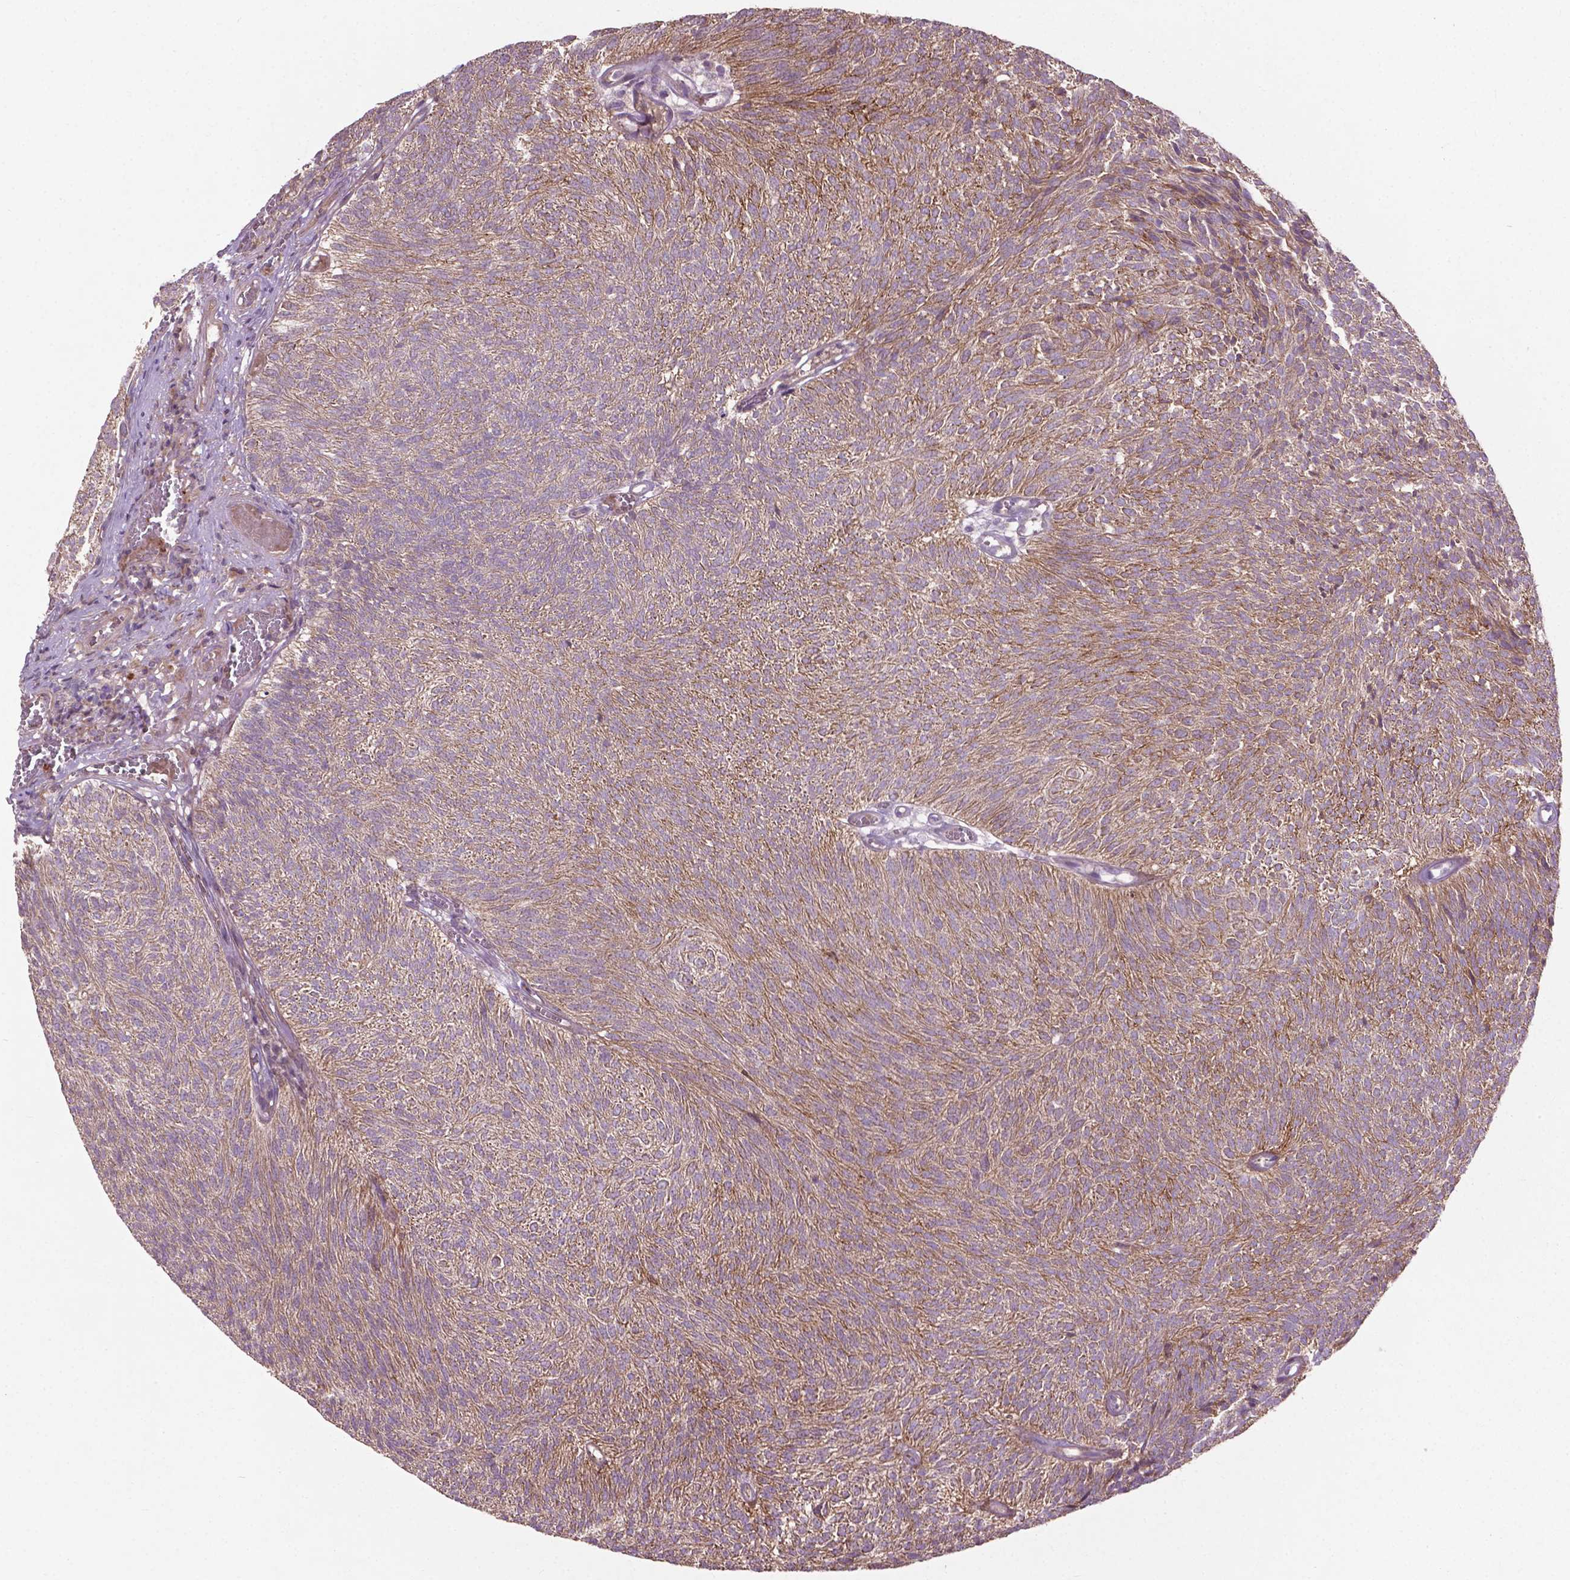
{"staining": {"intensity": "moderate", "quantity": ">75%", "location": "cytoplasmic/membranous"}, "tissue": "urothelial cancer", "cell_type": "Tumor cells", "image_type": "cancer", "snomed": [{"axis": "morphology", "description": "Urothelial carcinoma, Low grade"}, {"axis": "topography", "description": "Urinary bladder"}], "caption": "Urothelial cancer was stained to show a protein in brown. There is medium levels of moderate cytoplasmic/membranous positivity in approximately >75% of tumor cells. The staining was performed using DAB (3,3'-diaminobenzidine) to visualize the protein expression in brown, while the nuclei were stained in blue with hematoxylin (Magnification: 20x).", "gene": "B3GALNT2", "patient": {"sex": "male", "age": 77}}